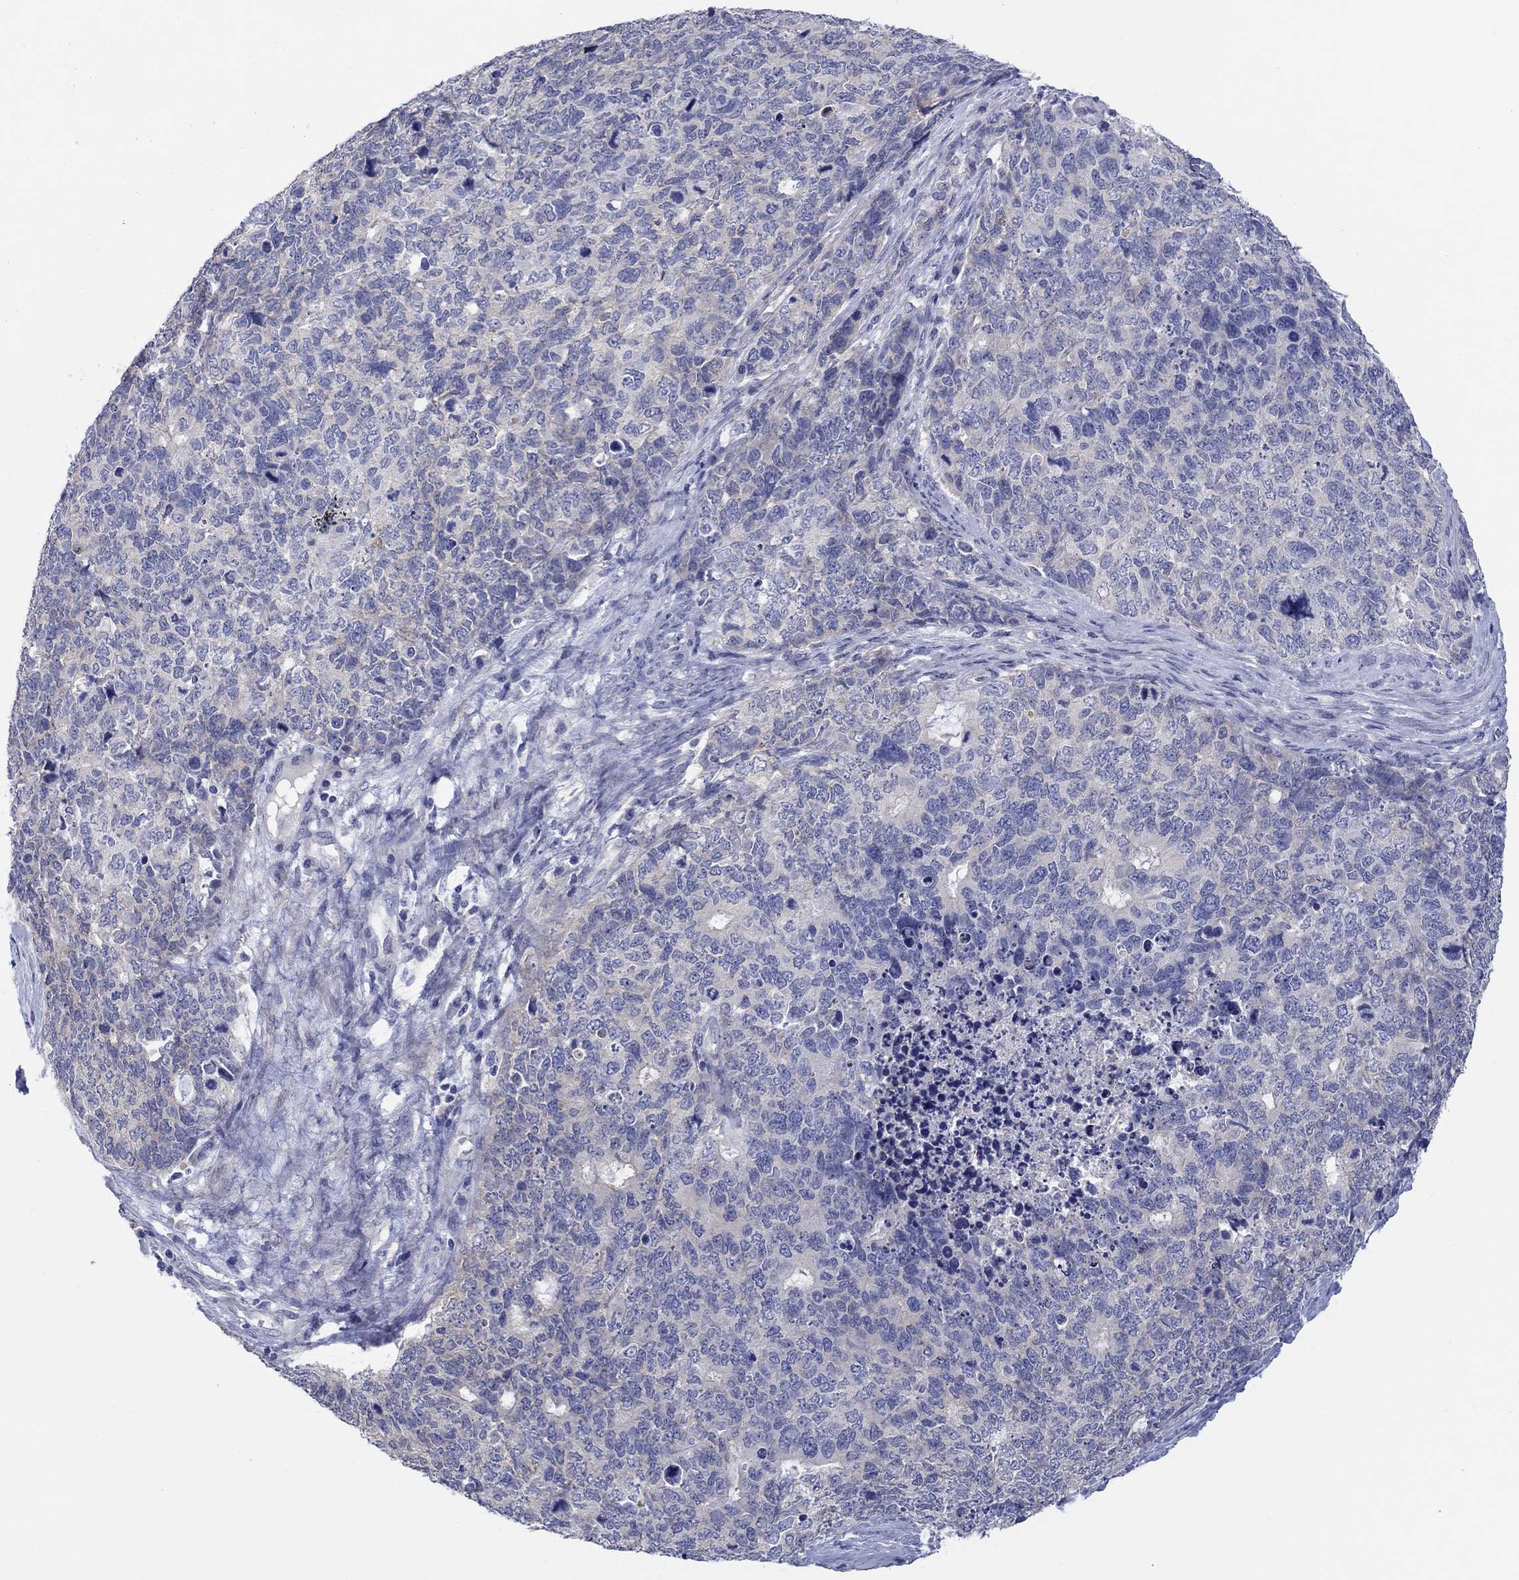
{"staining": {"intensity": "negative", "quantity": "none", "location": "none"}, "tissue": "cervical cancer", "cell_type": "Tumor cells", "image_type": "cancer", "snomed": [{"axis": "morphology", "description": "Squamous cell carcinoma, NOS"}, {"axis": "topography", "description": "Cervix"}], "caption": "IHC micrograph of neoplastic tissue: human cervical squamous cell carcinoma stained with DAB (3,3'-diaminobenzidine) displays no significant protein positivity in tumor cells.", "gene": "HDC", "patient": {"sex": "female", "age": 63}}